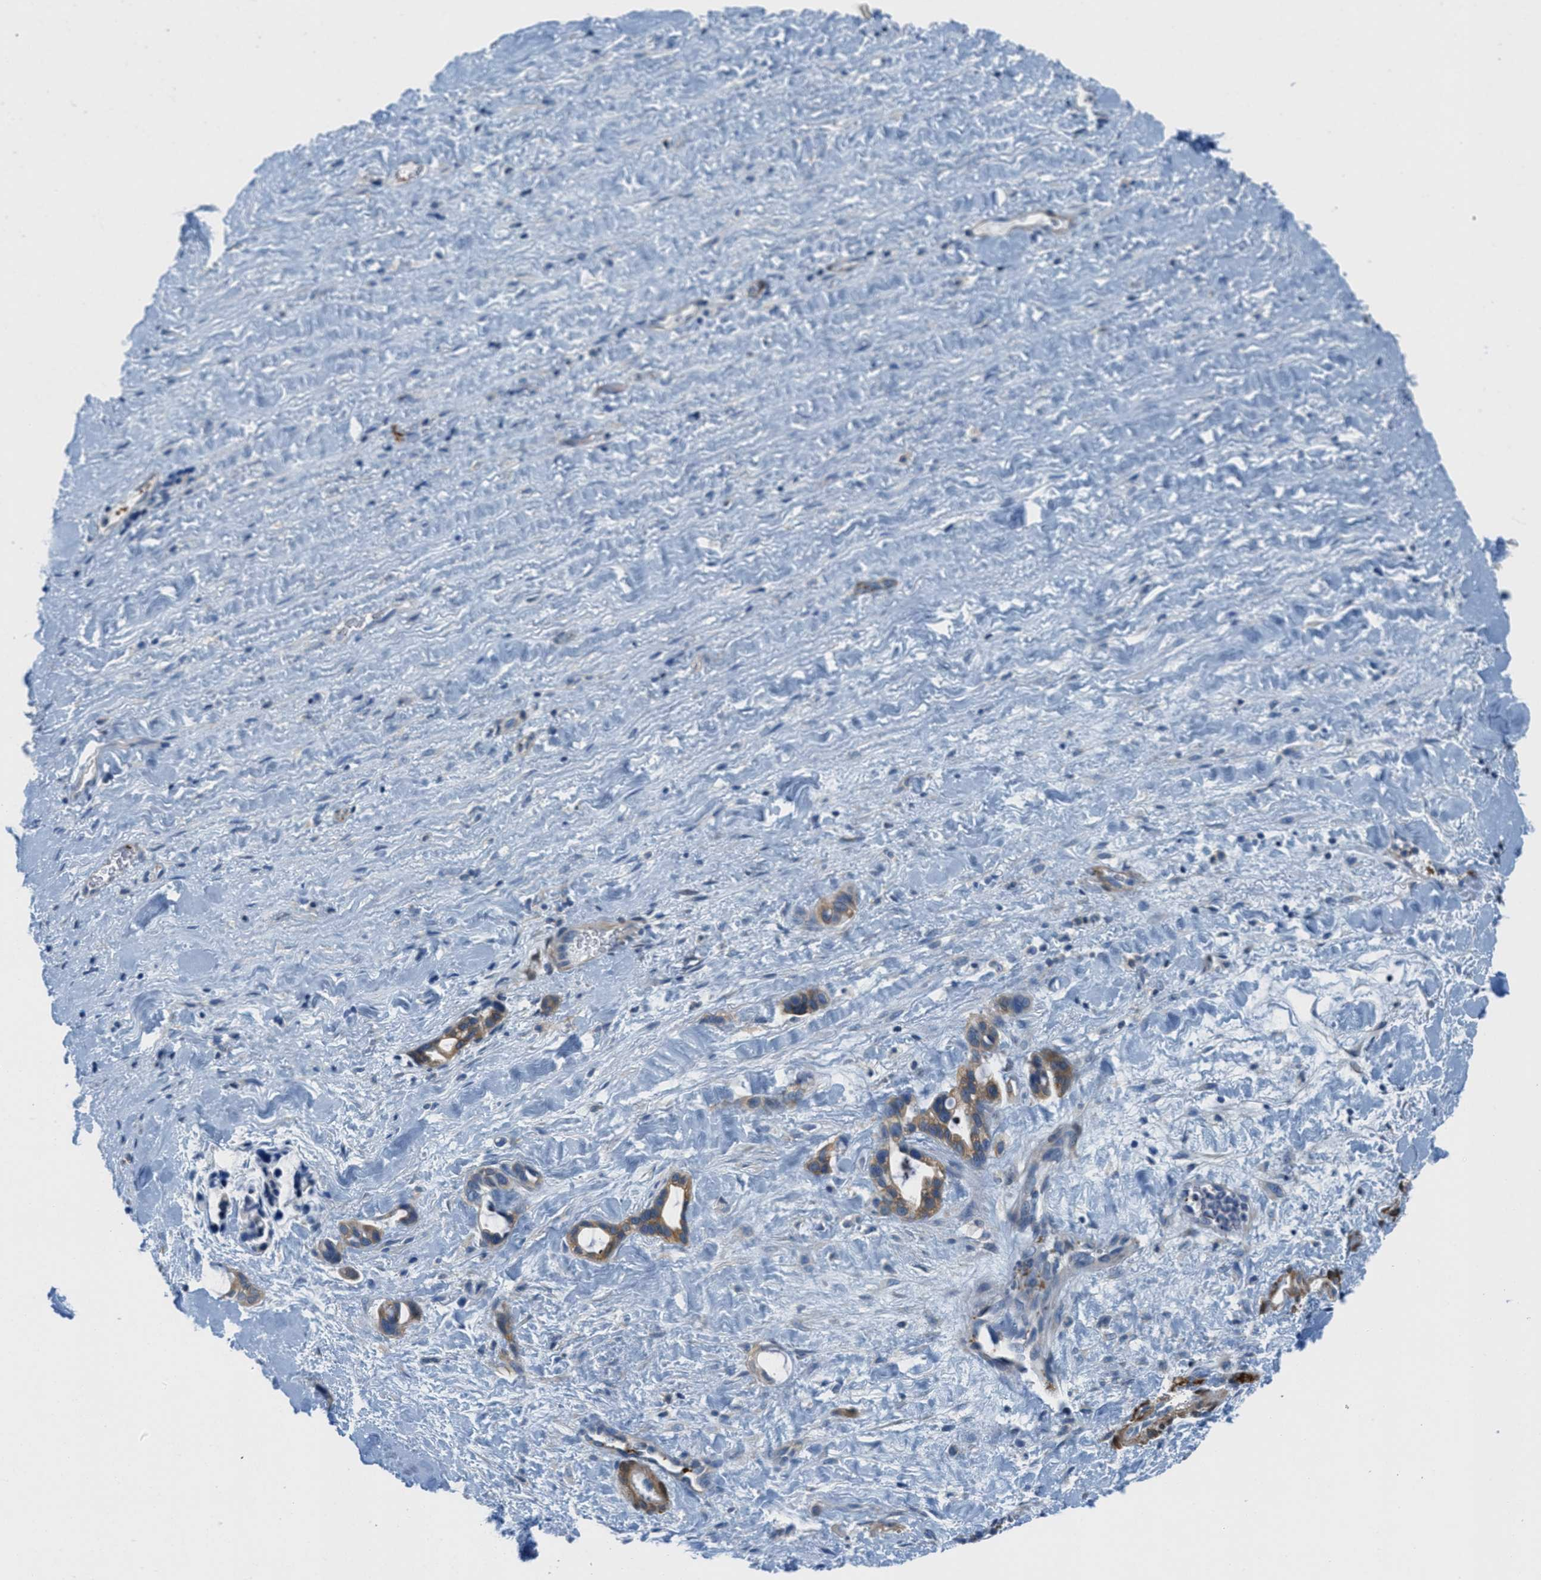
{"staining": {"intensity": "moderate", "quantity": ">75%", "location": "cytoplasmic/membranous"}, "tissue": "liver cancer", "cell_type": "Tumor cells", "image_type": "cancer", "snomed": [{"axis": "morphology", "description": "Cholangiocarcinoma"}, {"axis": "topography", "description": "Liver"}], "caption": "About >75% of tumor cells in human liver cancer (cholangiocarcinoma) reveal moderate cytoplasmic/membranous protein staining as visualized by brown immunohistochemical staining.", "gene": "MAPRE2", "patient": {"sex": "female", "age": 65}}